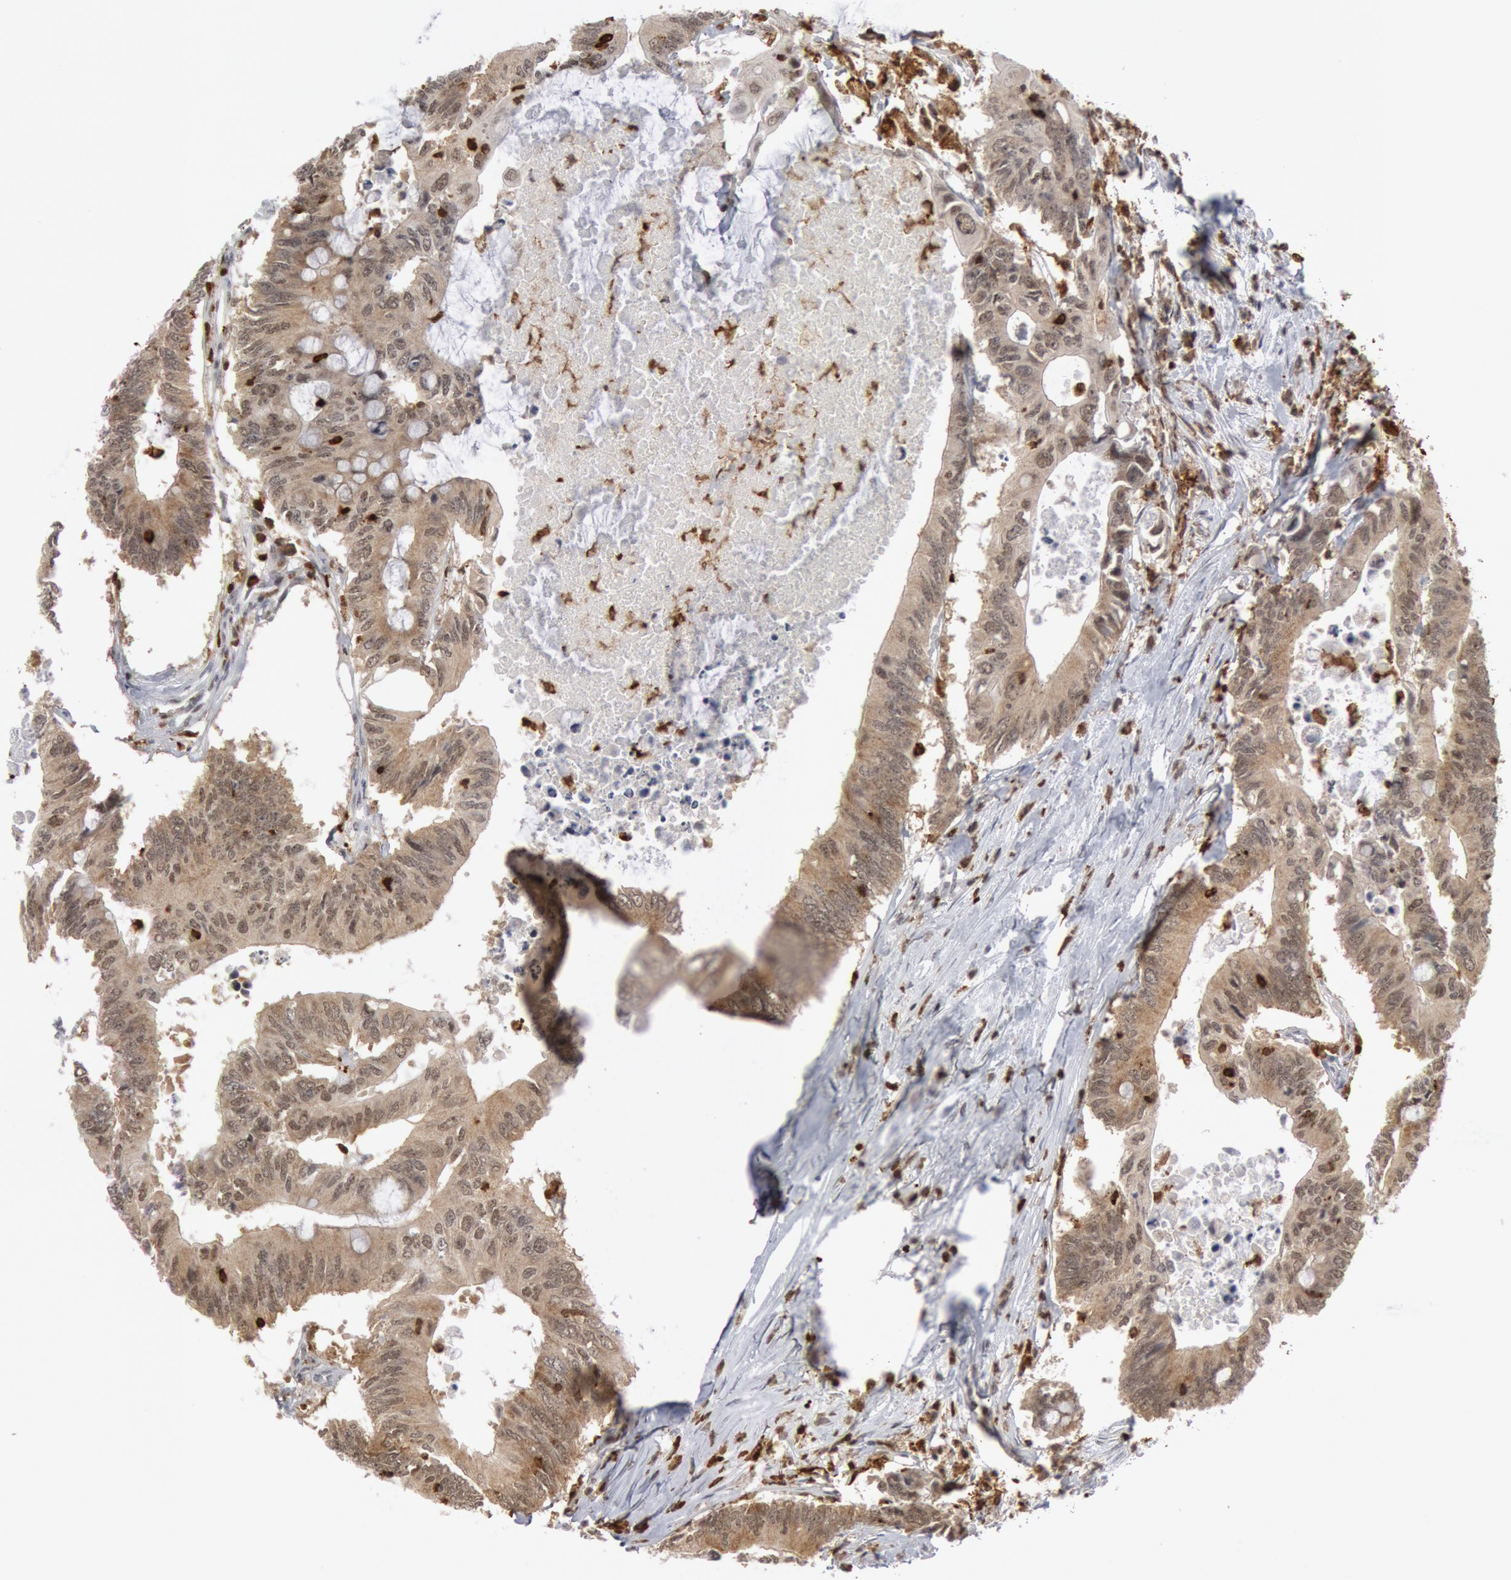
{"staining": {"intensity": "weak", "quantity": ">75%", "location": "cytoplasmic/membranous,nuclear"}, "tissue": "colorectal cancer", "cell_type": "Tumor cells", "image_type": "cancer", "snomed": [{"axis": "morphology", "description": "Adenocarcinoma, NOS"}, {"axis": "topography", "description": "Colon"}], "caption": "A low amount of weak cytoplasmic/membranous and nuclear positivity is present in about >75% of tumor cells in colorectal adenocarcinoma tissue.", "gene": "PTPN6", "patient": {"sex": "male", "age": 71}}